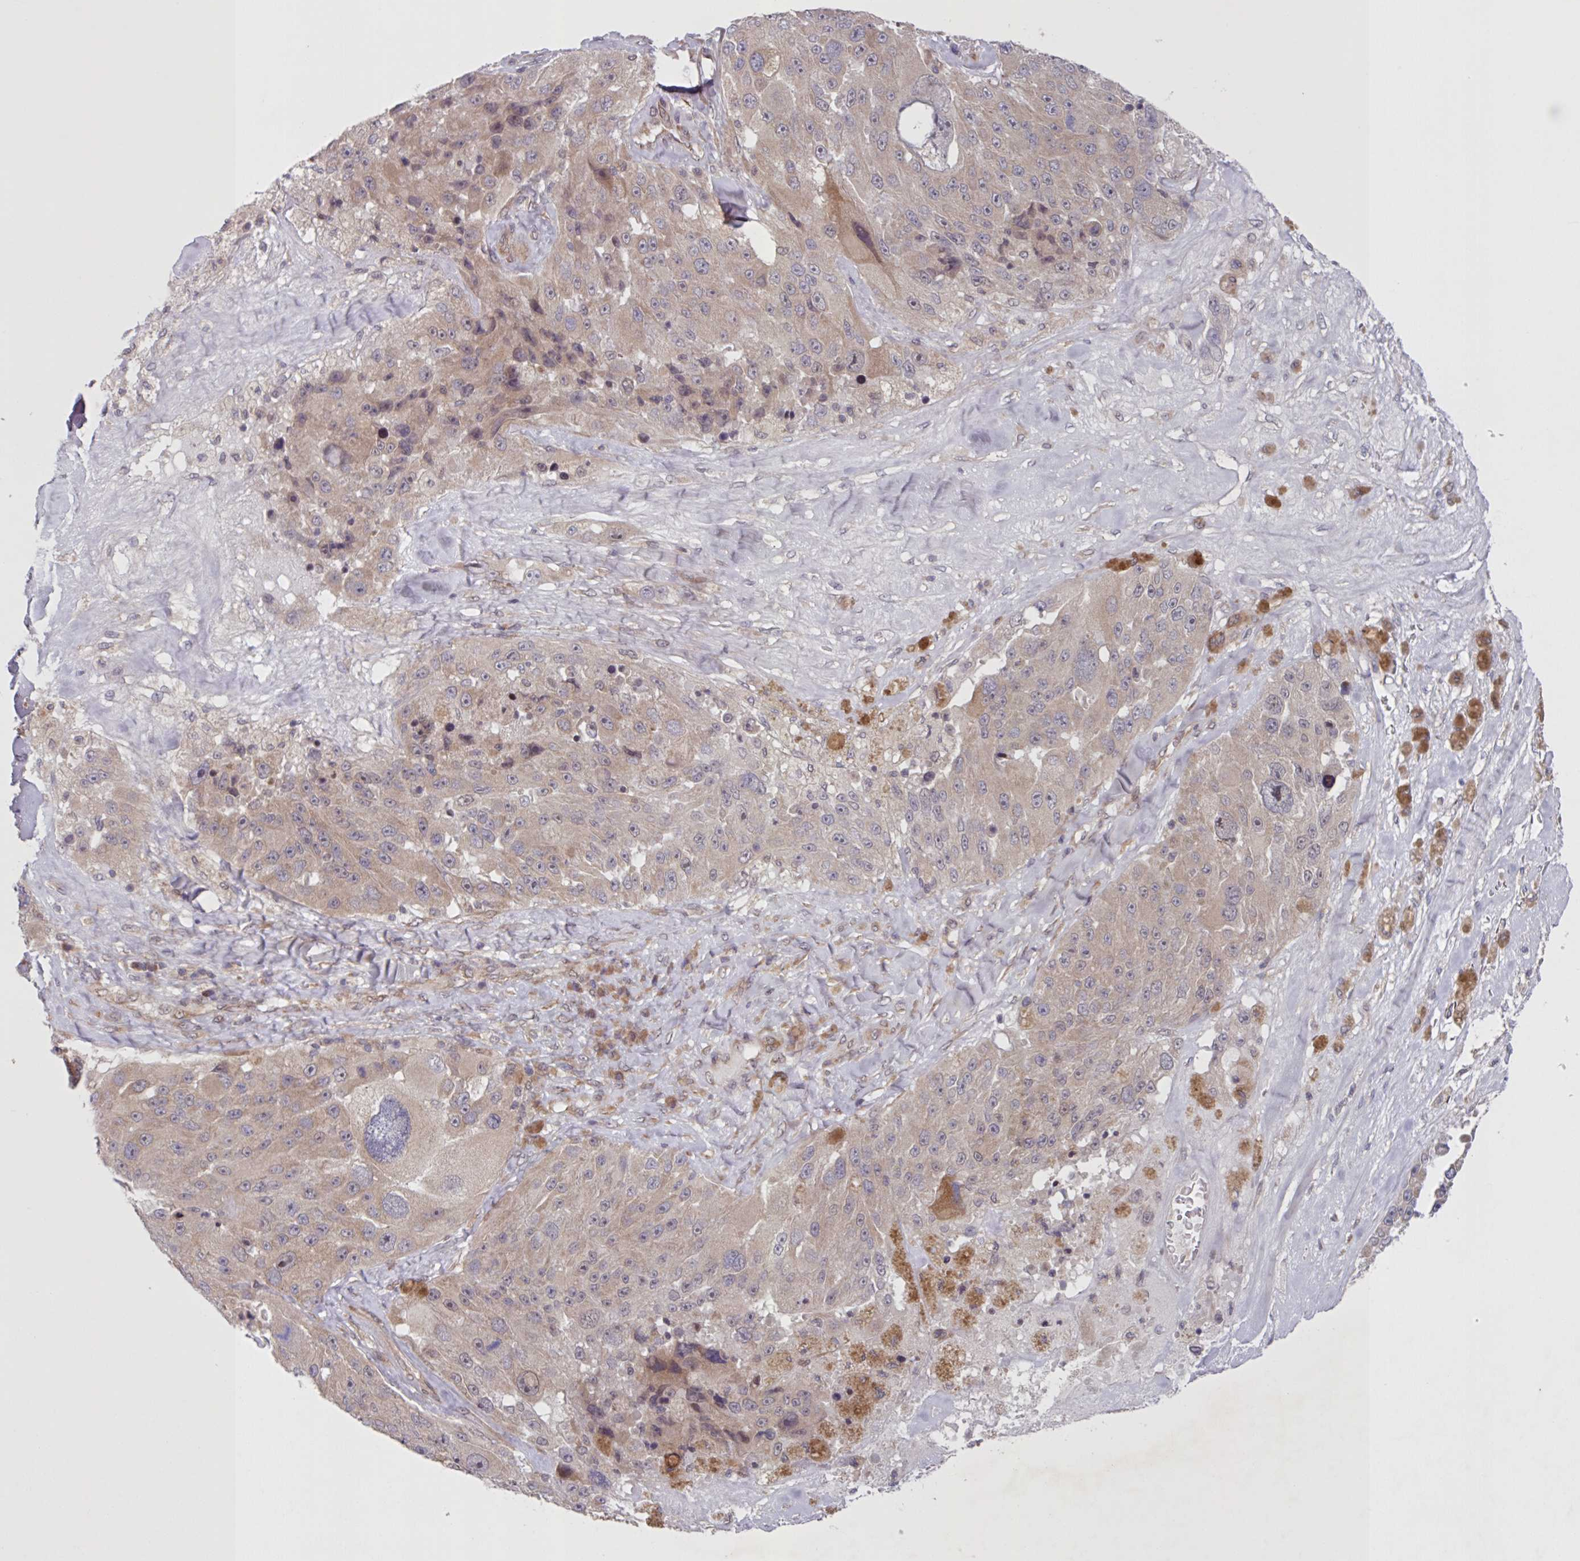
{"staining": {"intensity": "weak", "quantity": "<25%", "location": "cytoplasmic/membranous"}, "tissue": "melanoma", "cell_type": "Tumor cells", "image_type": "cancer", "snomed": [{"axis": "morphology", "description": "Malignant melanoma, Metastatic site"}, {"axis": "topography", "description": "Lymph node"}], "caption": "An IHC histopathology image of melanoma is shown. There is no staining in tumor cells of melanoma. (Stains: DAB IHC with hematoxylin counter stain, Microscopy: brightfield microscopy at high magnification).", "gene": "CAMLG", "patient": {"sex": "male", "age": 62}}